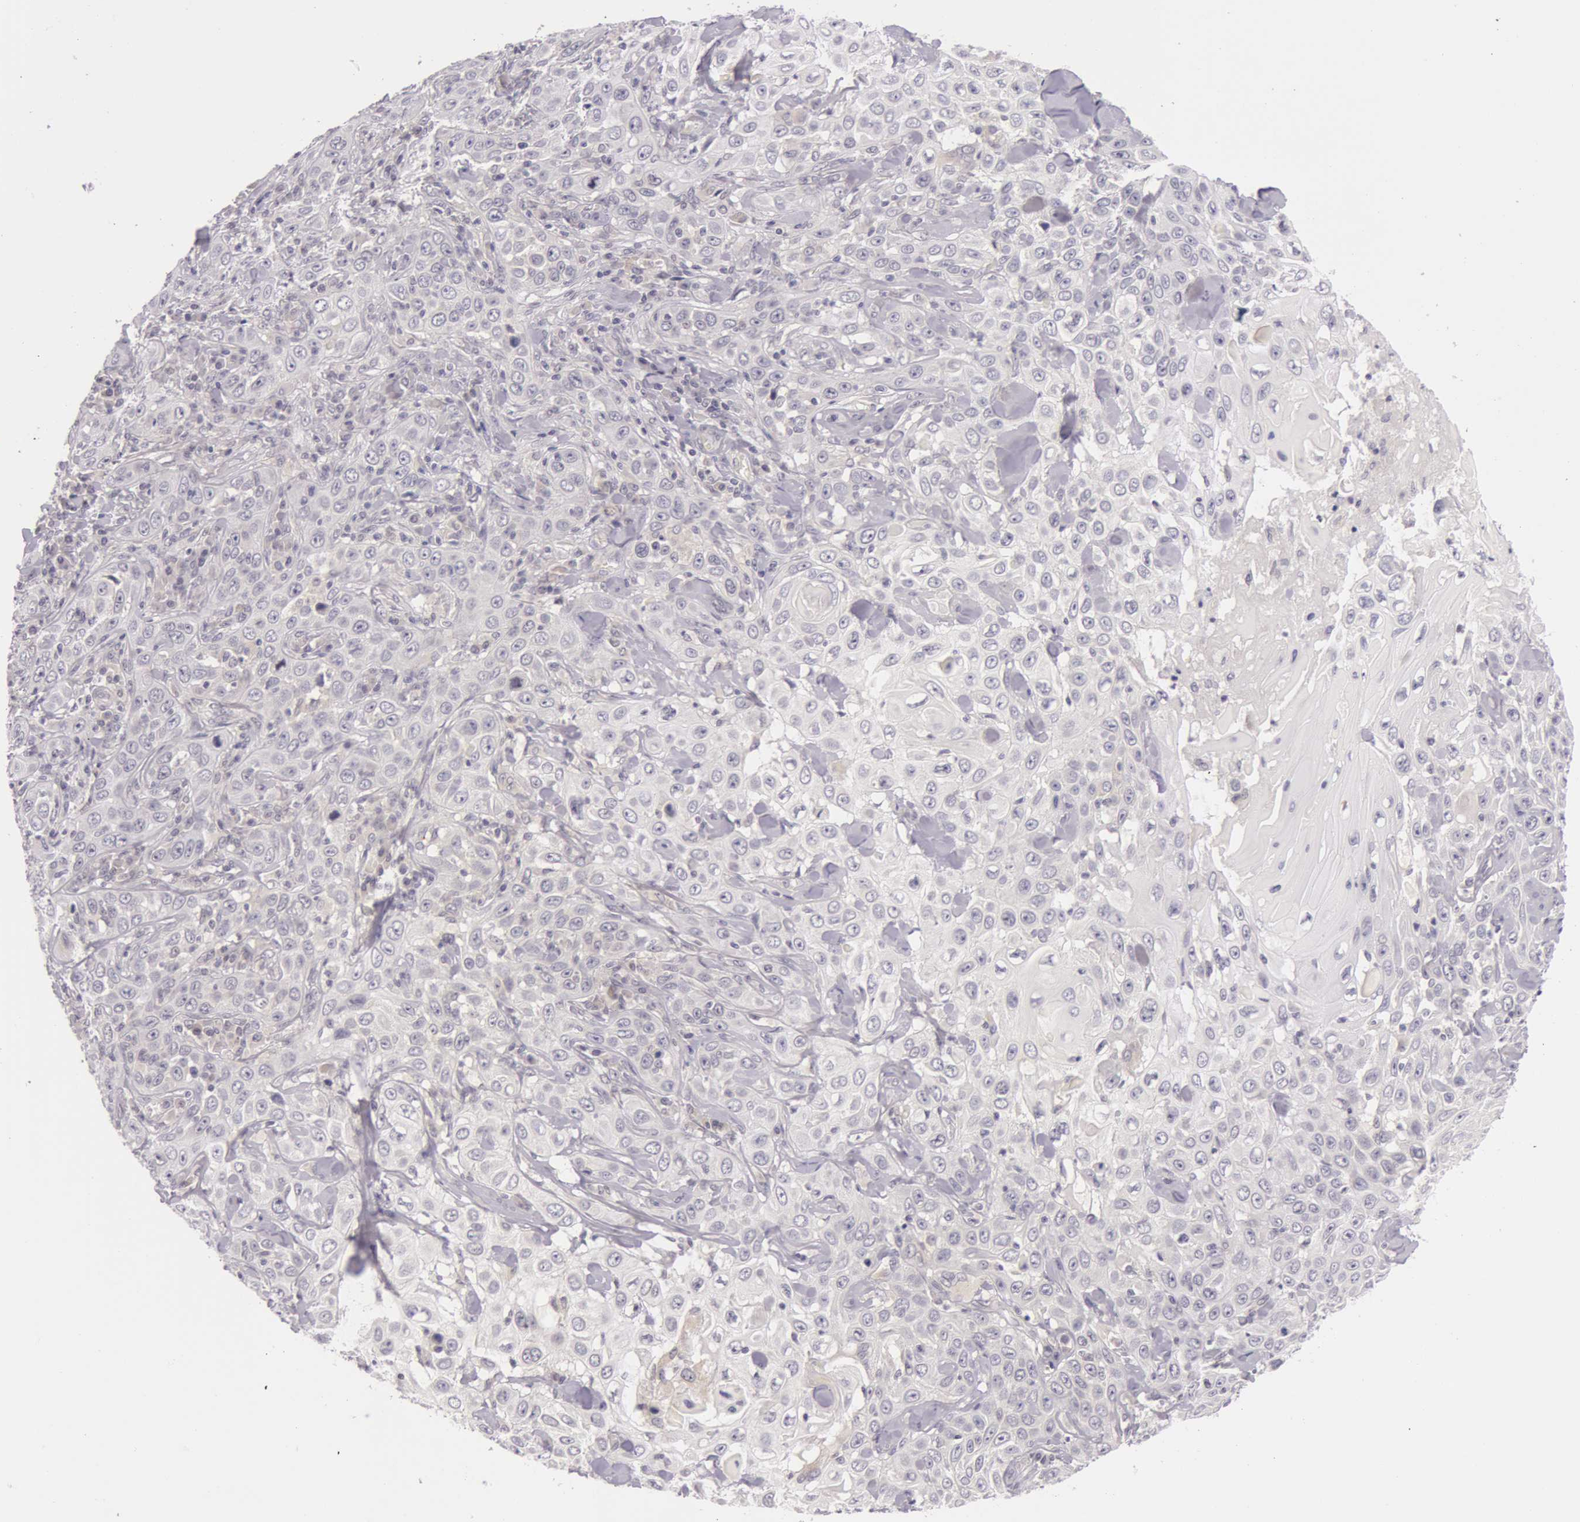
{"staining": {"intensity": "negative", "quantity": "none", "location": "none"}, "tissue": "skin cancer", "cell_type": "Tumor cells", "image_type": "cancer", "snomed": [{"axis": "morphology", "description": "Squamous cell carcinoma, NOS"}, {"axis": "topography", "description": "Skin"}], "caption": "Immunohistochemical staining of human skin squamous cell carcinoma demonstrates no significant positivity in tumor cells. (Immunohistochemistry (ihc), brightfield microscopy, high magnification).", "gene": "RBMY1F", "patient": {"sex": "male", "age": 84}}